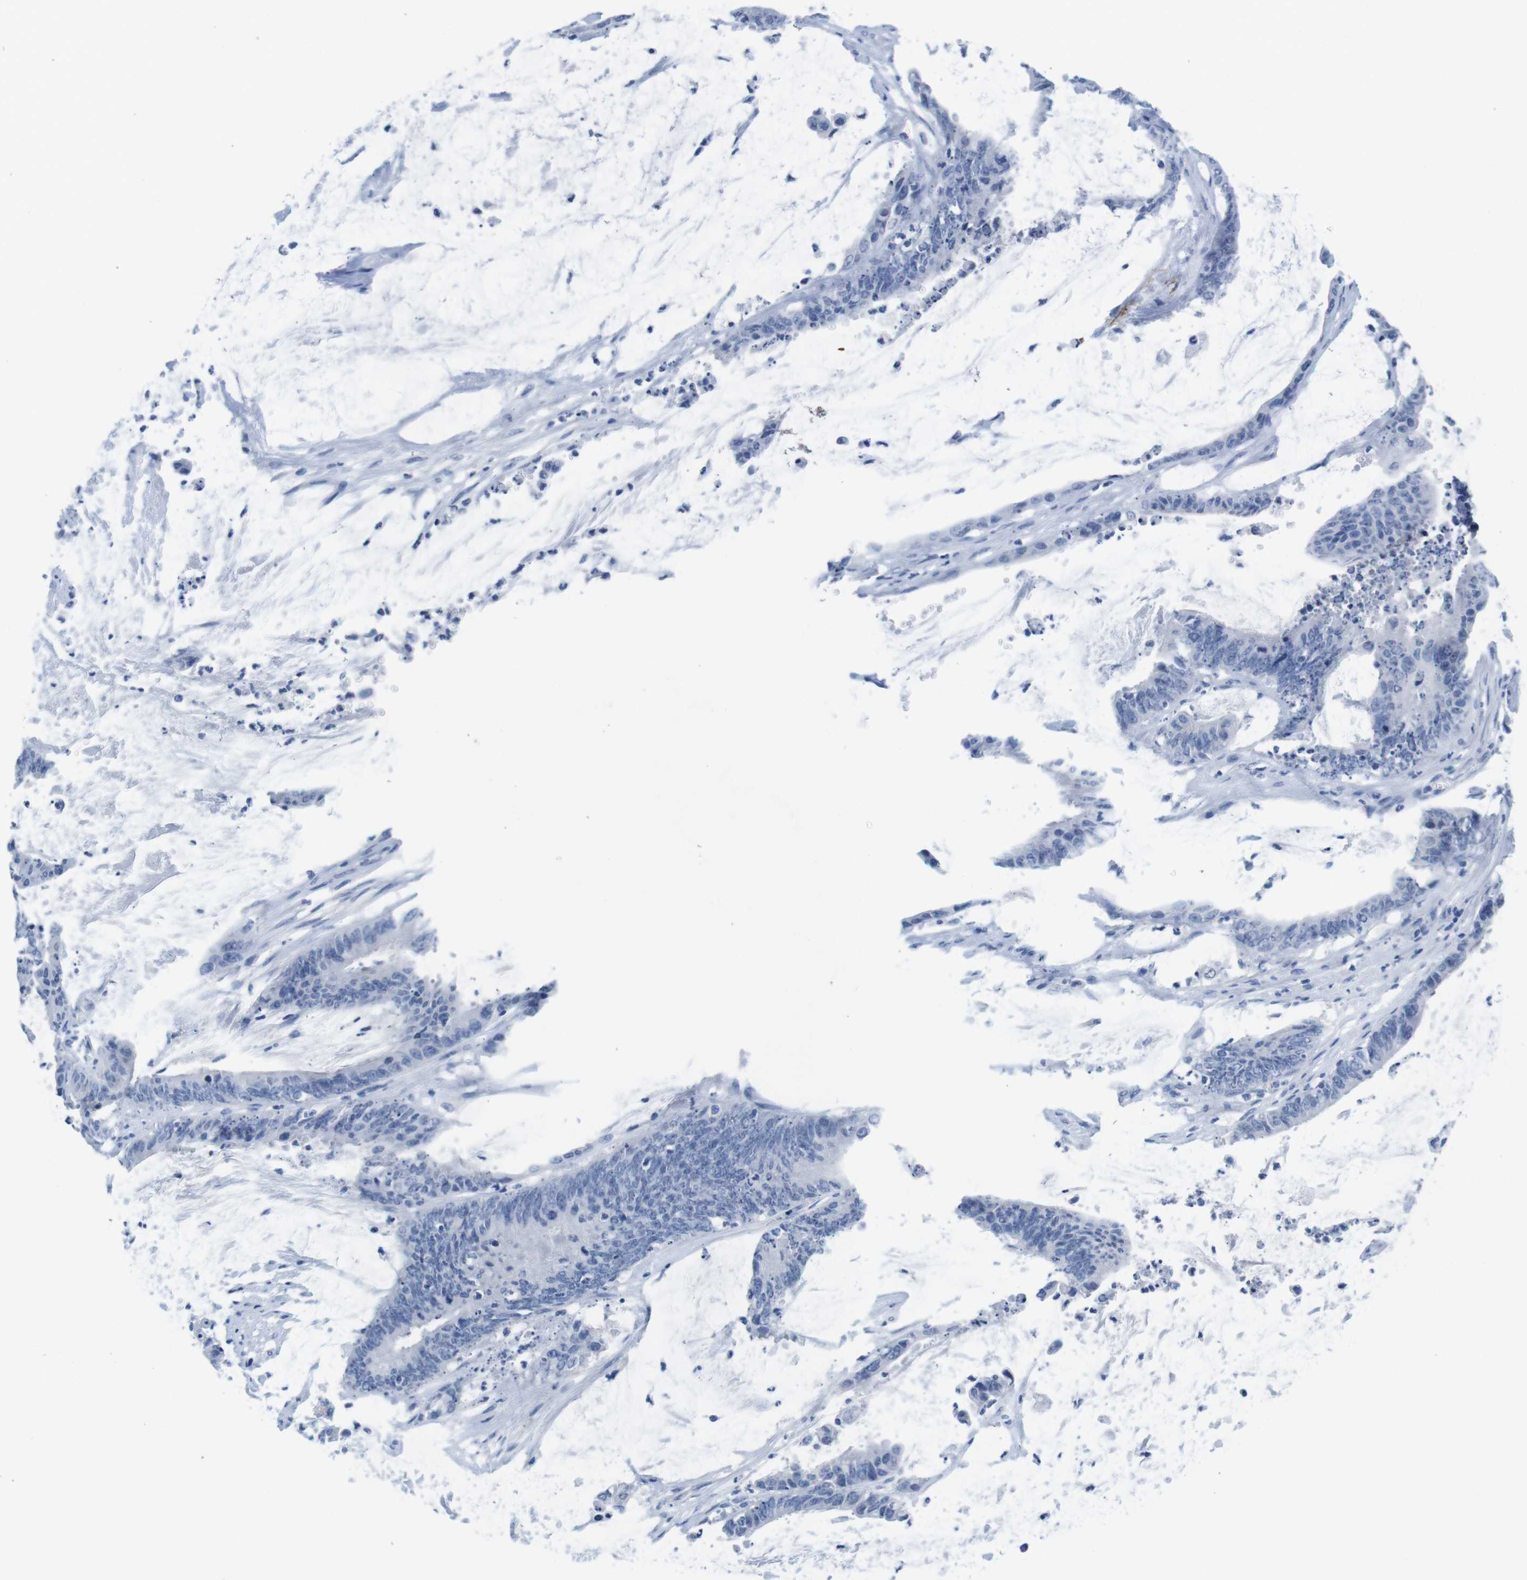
{"staining": {"intensity": "negative", "quantity": "none", "location": "none"}, "tissue": "colorectal cancer", "cell_type": "Tumor cells", "image_type": "cancer", "snomed": [{"axis": "morphology", "description": "Adenocarcinoma, NOS"}, {"axis": "topography", "description": "Rectum"}], "caption": "Tumor cells are negative for protein expression in human colorectal cancer.", "gene": "MAP6", "patient": {"sex": "female", "age": 66}}